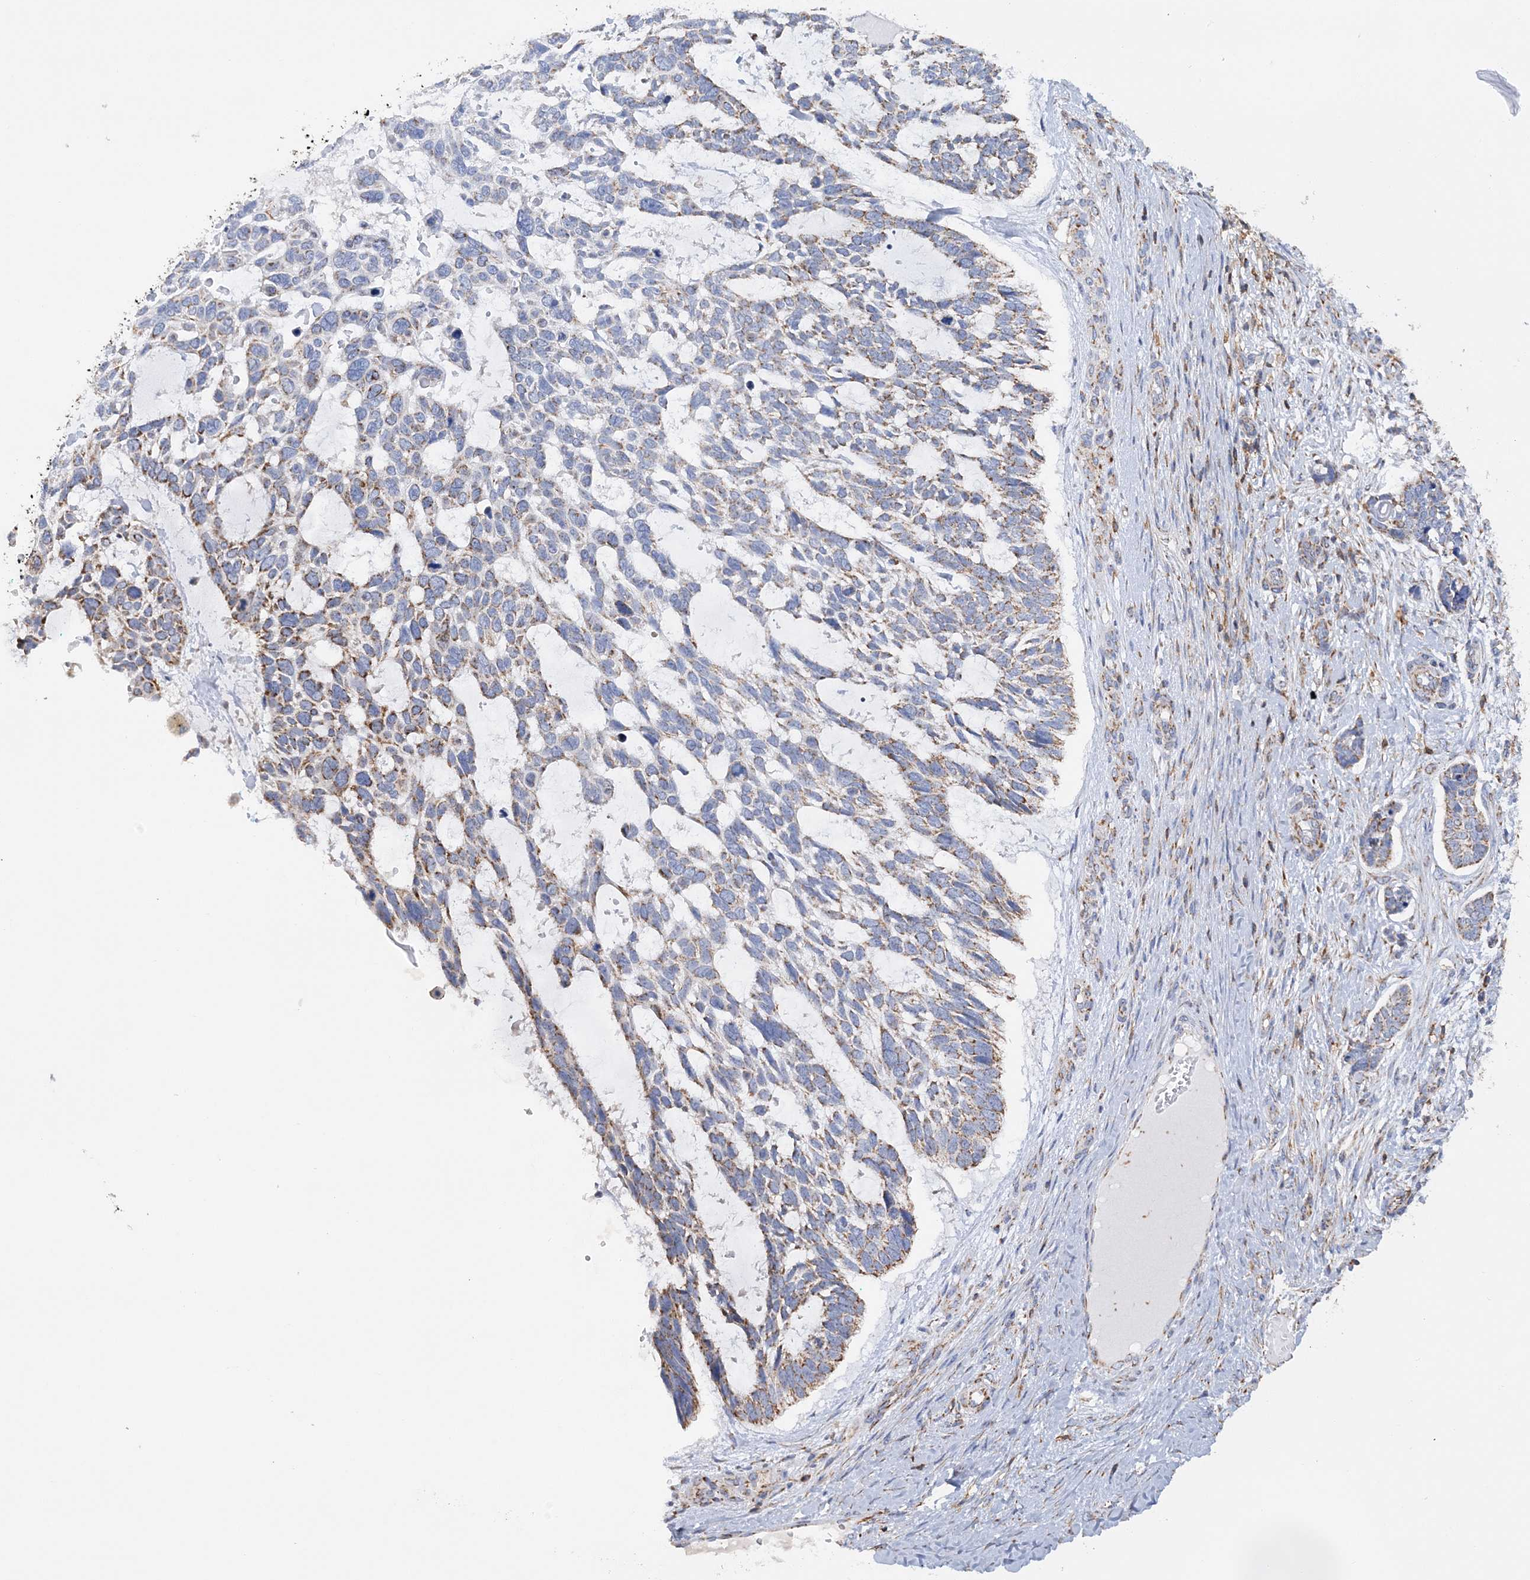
{"staining": {"intensity": "moderate", "quantity": "<25%", "location": "cytoplasmic/membranous"}, "tissue": "skin cancer", "cell_type": "Tumor cells", "image_type": "cancer", "snomed": [{"axis": "morphology", "description": "Basal cell carcinoma"}, {"axis": "topography", "description": "Skin"}], "caption": "Skin basal cell carcinoma stained with a protein marker displays moderate staining in tumor cells.", "gene": "TTC32", "patient": {"sex": "male", "age": 88}}